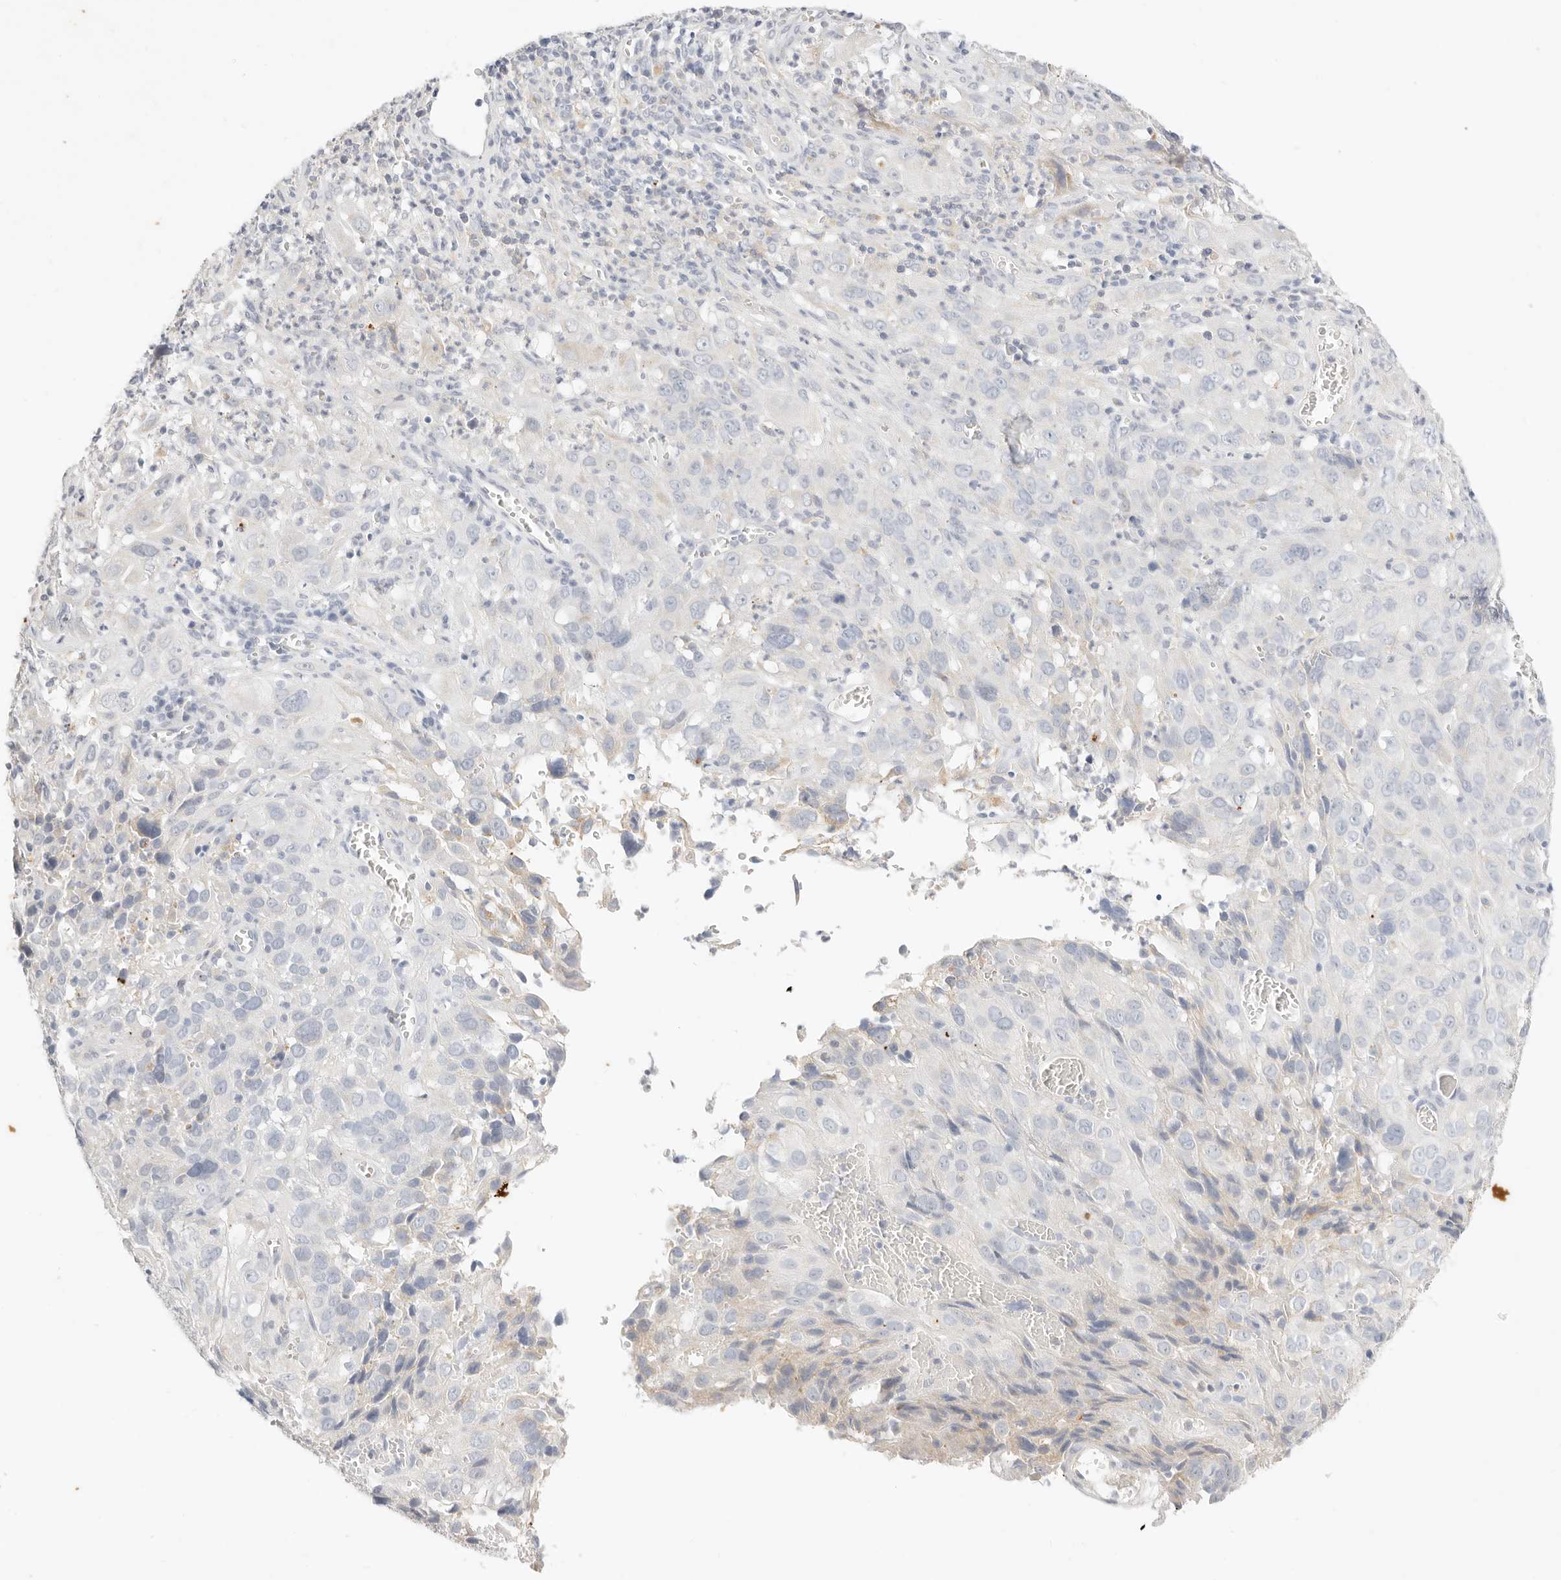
{"staining": {"intensity": "negative", "quantity": "none", "location": "none"}, "tissue": "cervical cancer", "cell_type": "Tumor cells", "image_type": "cancer", "snomed": [{"axis": "morphology", "description": "Squamous cell carcinoma, NOS"}, {"axis": "topography", "description": "Cervix"}], "caption": "This is an immunohistochemistry (IHC) histopathology image of squamous cell carcinoma (cervical). There is no staining in tumor cells.", "gene": "ACOX1", "patient": {"sex": "female", "age": 32}}